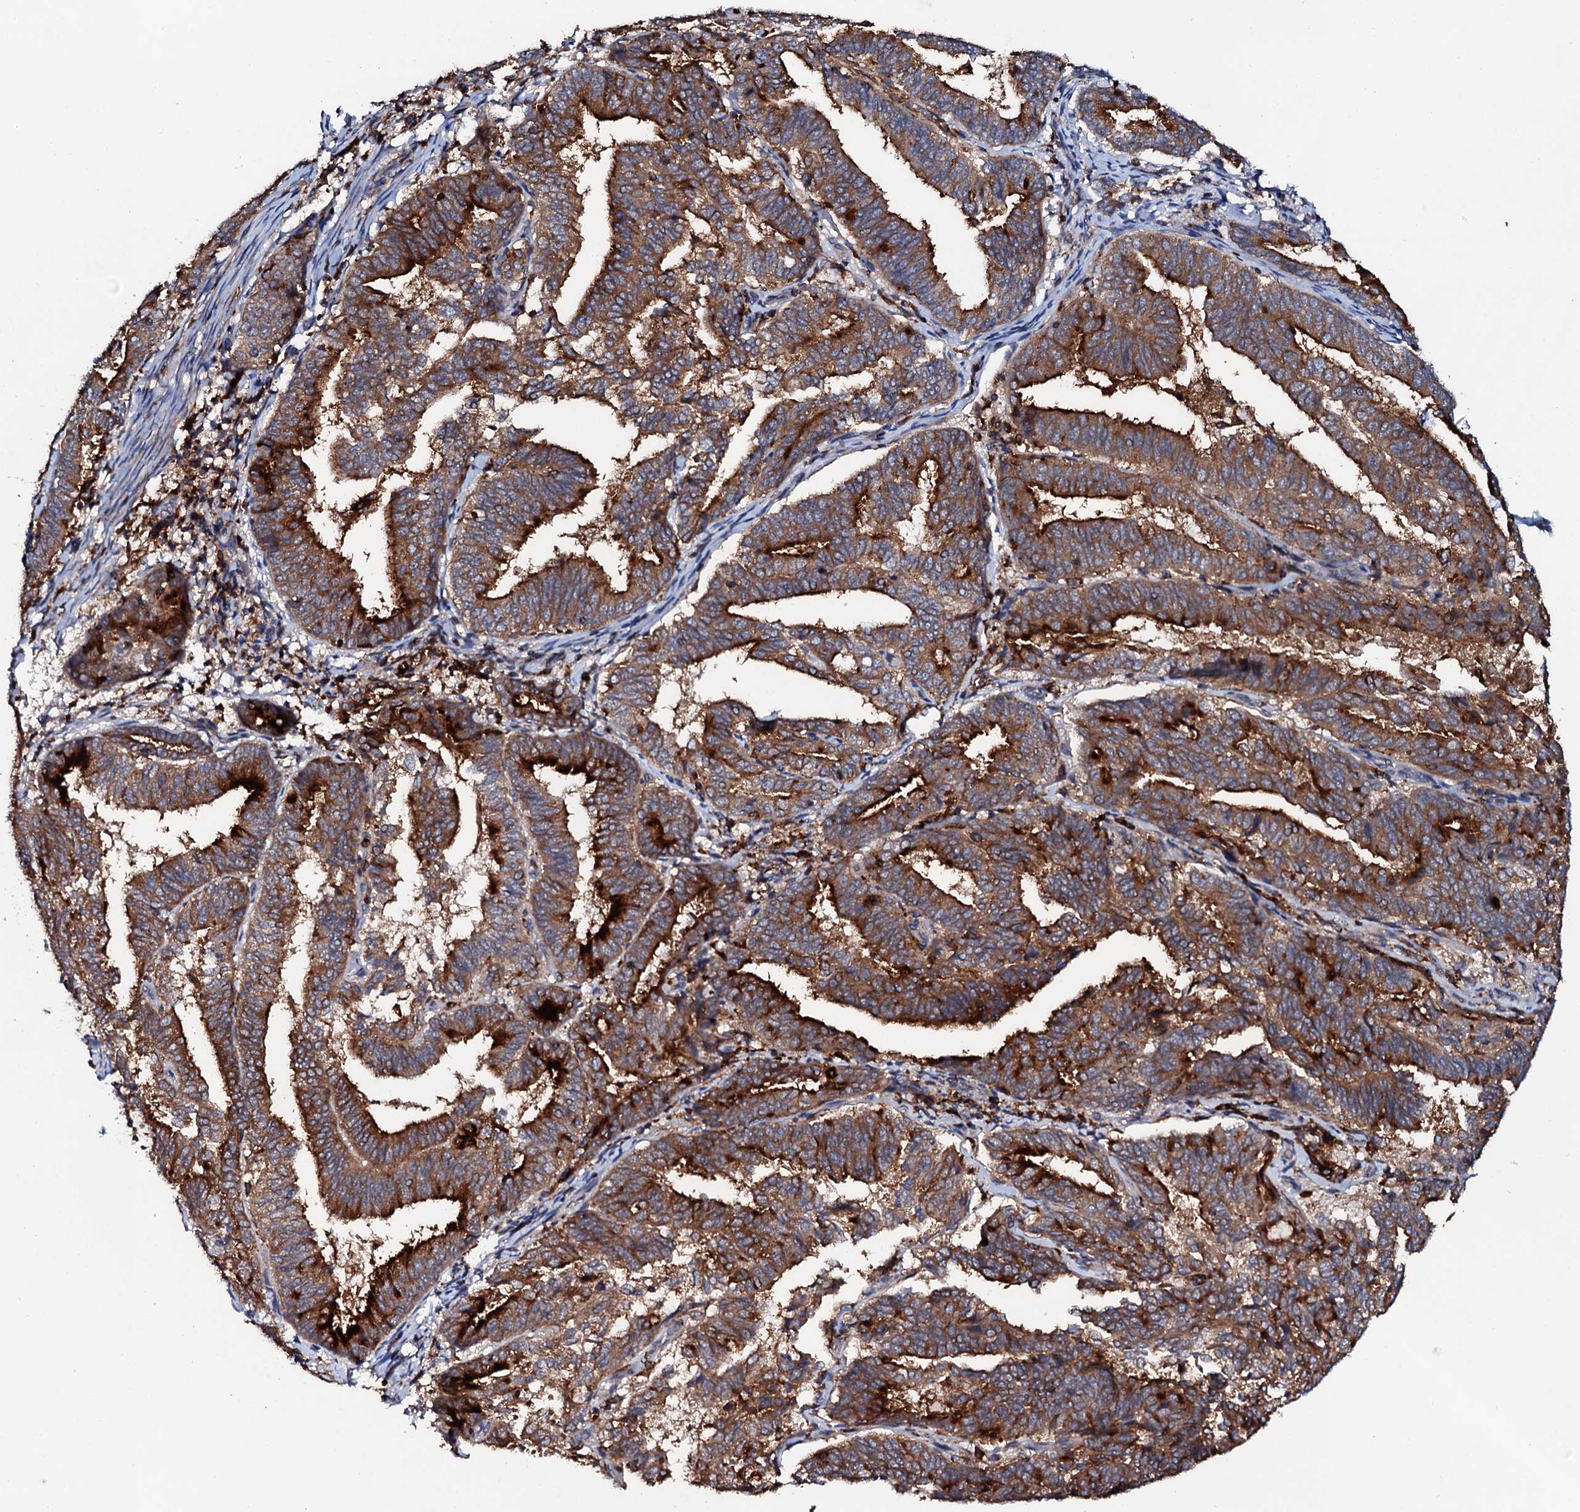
{"staining": {"intensity": "strong", "quantity": ">75%", "location": "cytoplasmic/membranous"}, "tissue": "endometrial cancer", "cell_type": "Tumor cells", "image_type": "cancer", "snomed": [{"axis": "morphology", "description": "Adenocarcinoma, NOS"}, {"axis": "topography", "description": "Endometrium"}], "caption": "This micrograph shows endometrial cancer (adenocarcinoma) stained with immunohistochemistry (IHC) to label a protein in brown. The cytoplasmic/membranous of tumor cells show strong positivity for the protein. Nuclei are counter-stained blue.", "gene": "VAMP8", "patient": {"sex": "female", "age": 80}}